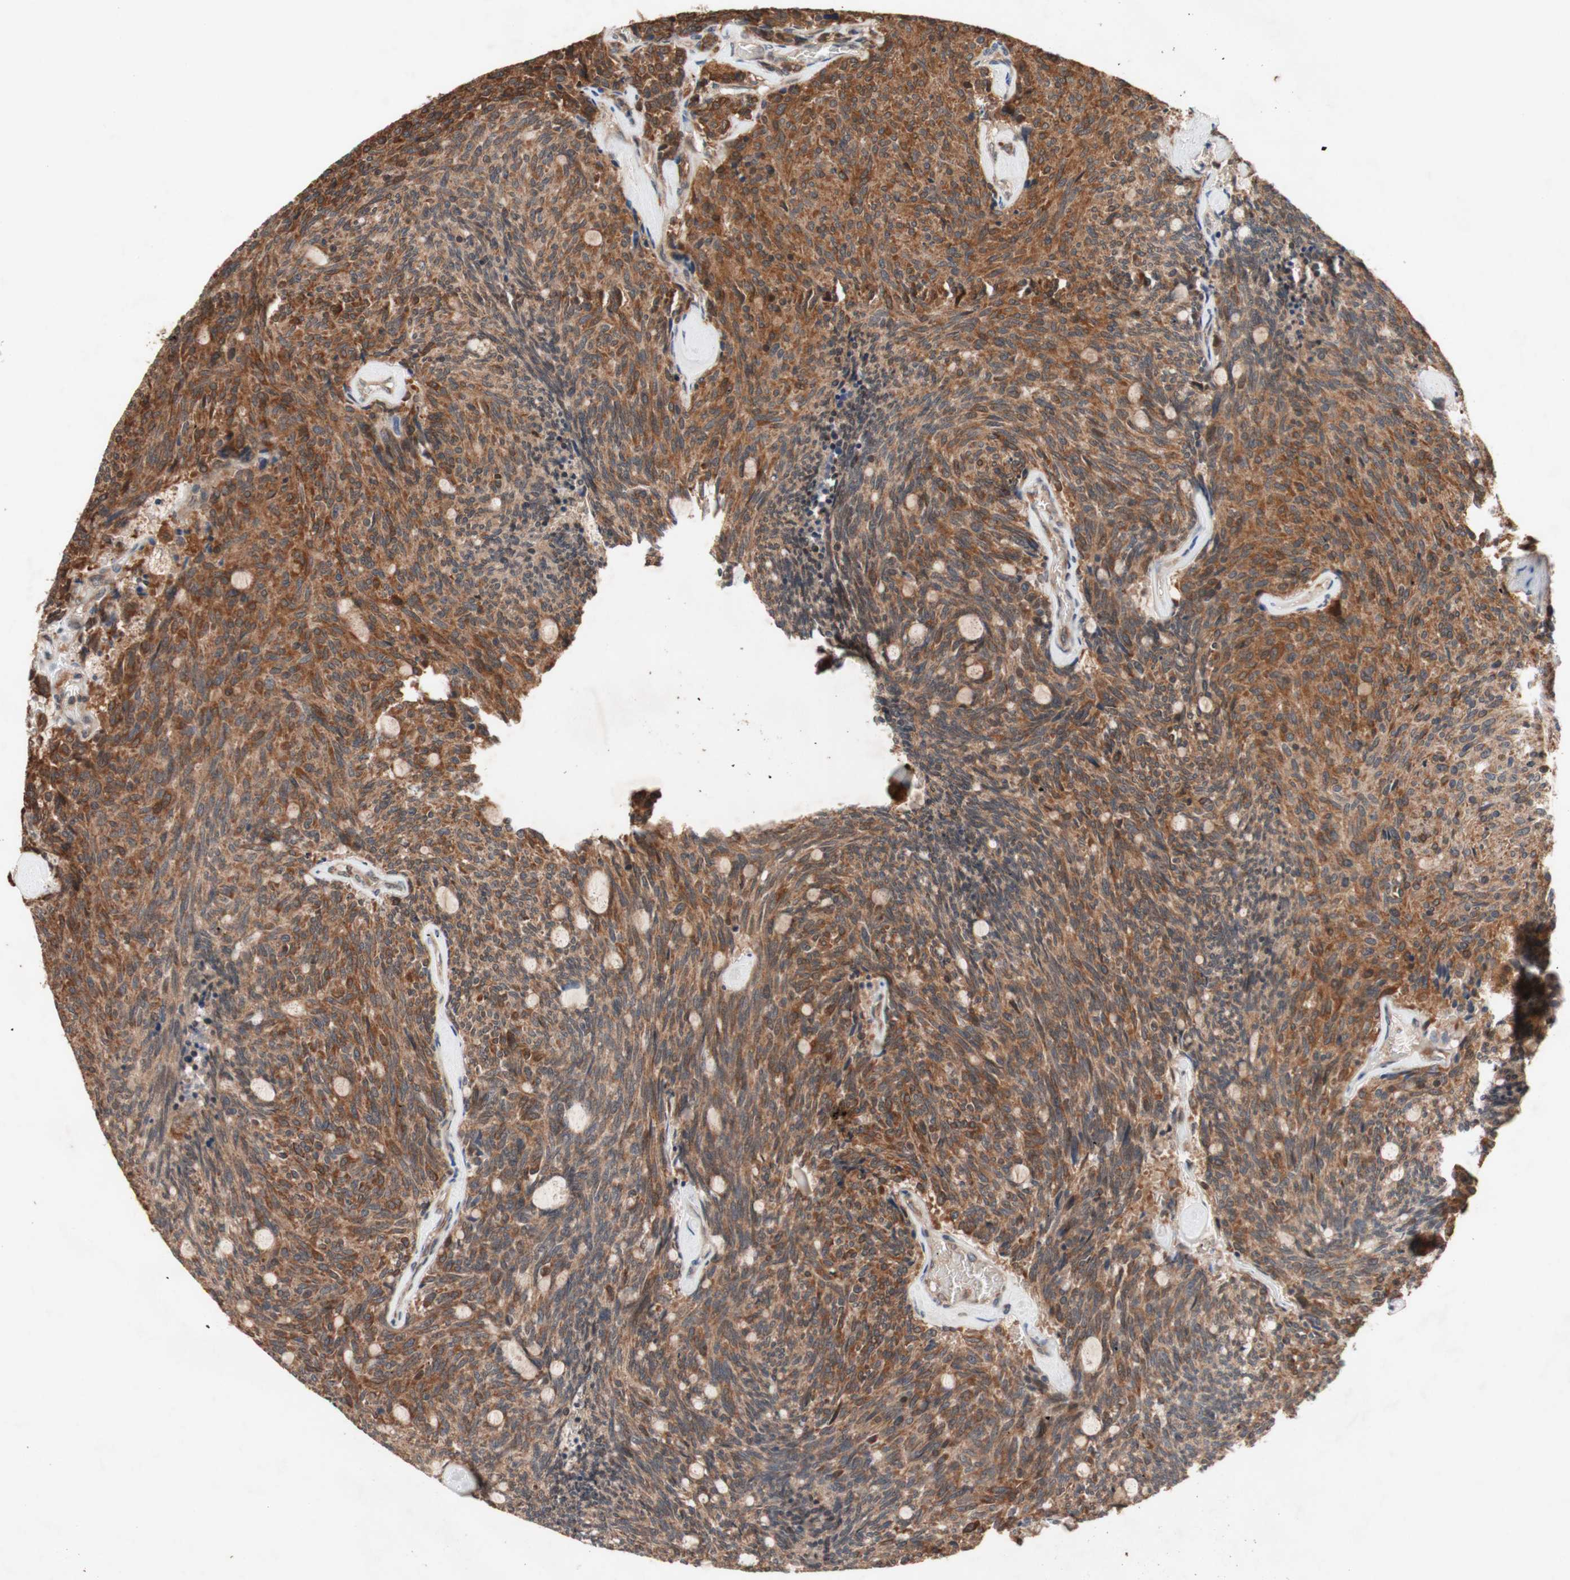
{"staining": {"intensity": "strong", "quantity": ">75%", "location": "cytoplasmic/membranous"}, "tissue": "carcinoid", "cell_type": "Tumor cells", "image_type": "cancer", "snomed": [{"axis": "morphology", "description": "Carcinoid, malignant, NOS"}, {"axis": "topography", "description": "Pancreas"}], "caption": "The image demonstrates staining of carcinoid, revealing strong cytoplasmic/membranous protein expression (brown color) within tumor cells.", "gene": "DDOST", "patient": {"sex": "female", "age": 54}}